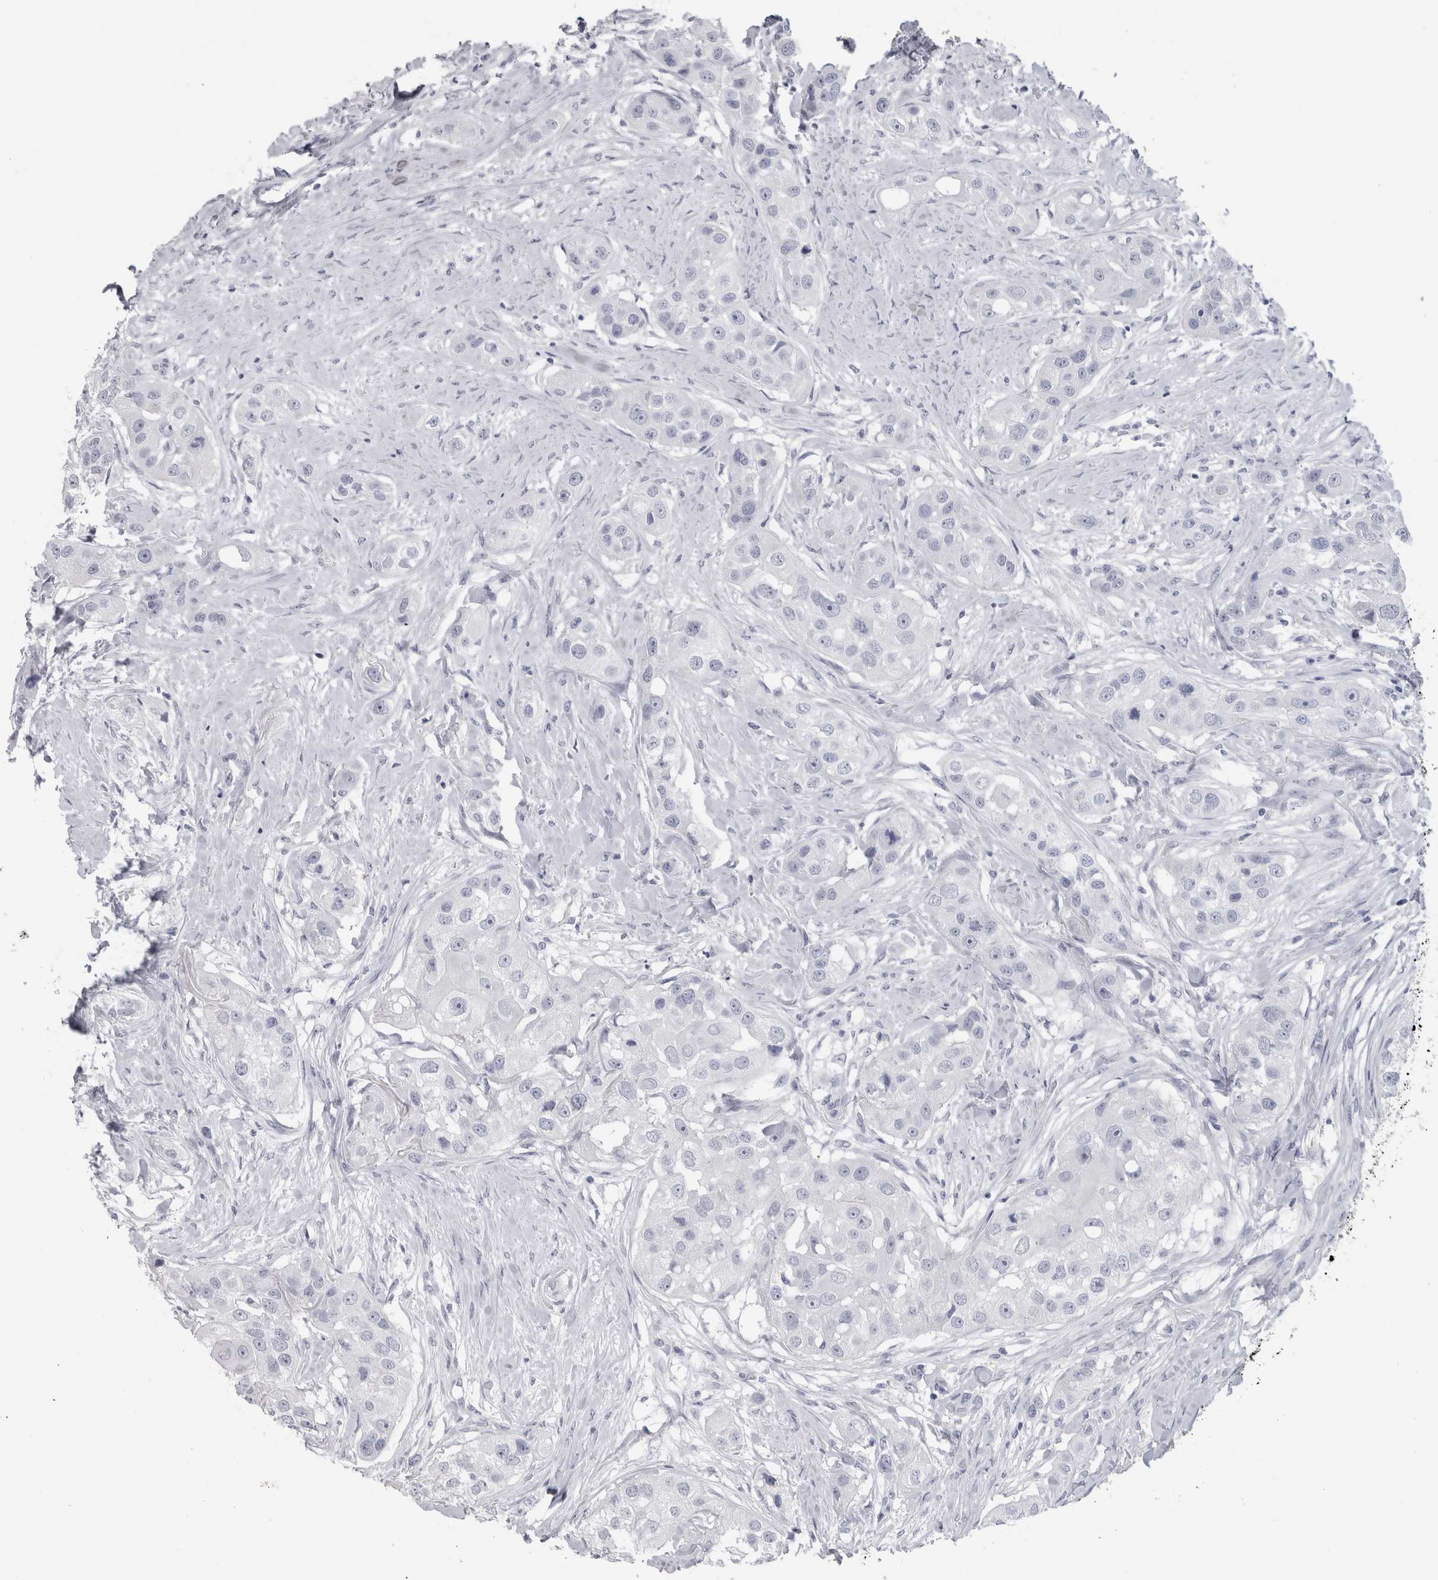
{"staining": {"intensity": "negative", "quantity": "none", "location": "none"}, "tissue": "head and neck cancer", "cell_type": "Tumor cells", "image_type": "cancer", "snomed": [{"axis": "morphology", "description": "Normal tissue, NOS"}, {"axis": "morphology", "description": "Squamous cell carcinoma, NOS"}, {"axis": "topography", "description": "Skeletal muscle"}, {"axis": "topography", "description": "Head-Neck"}], "caption": "This micrograph is of head and neck squamous cell carcinoma stained with IHC to label a protein in brown with the nuclei are counter-stained blue. There is no expression in tumor cells.", "gene": "PTH", "patient": {"sex": "male", "age": 51}}